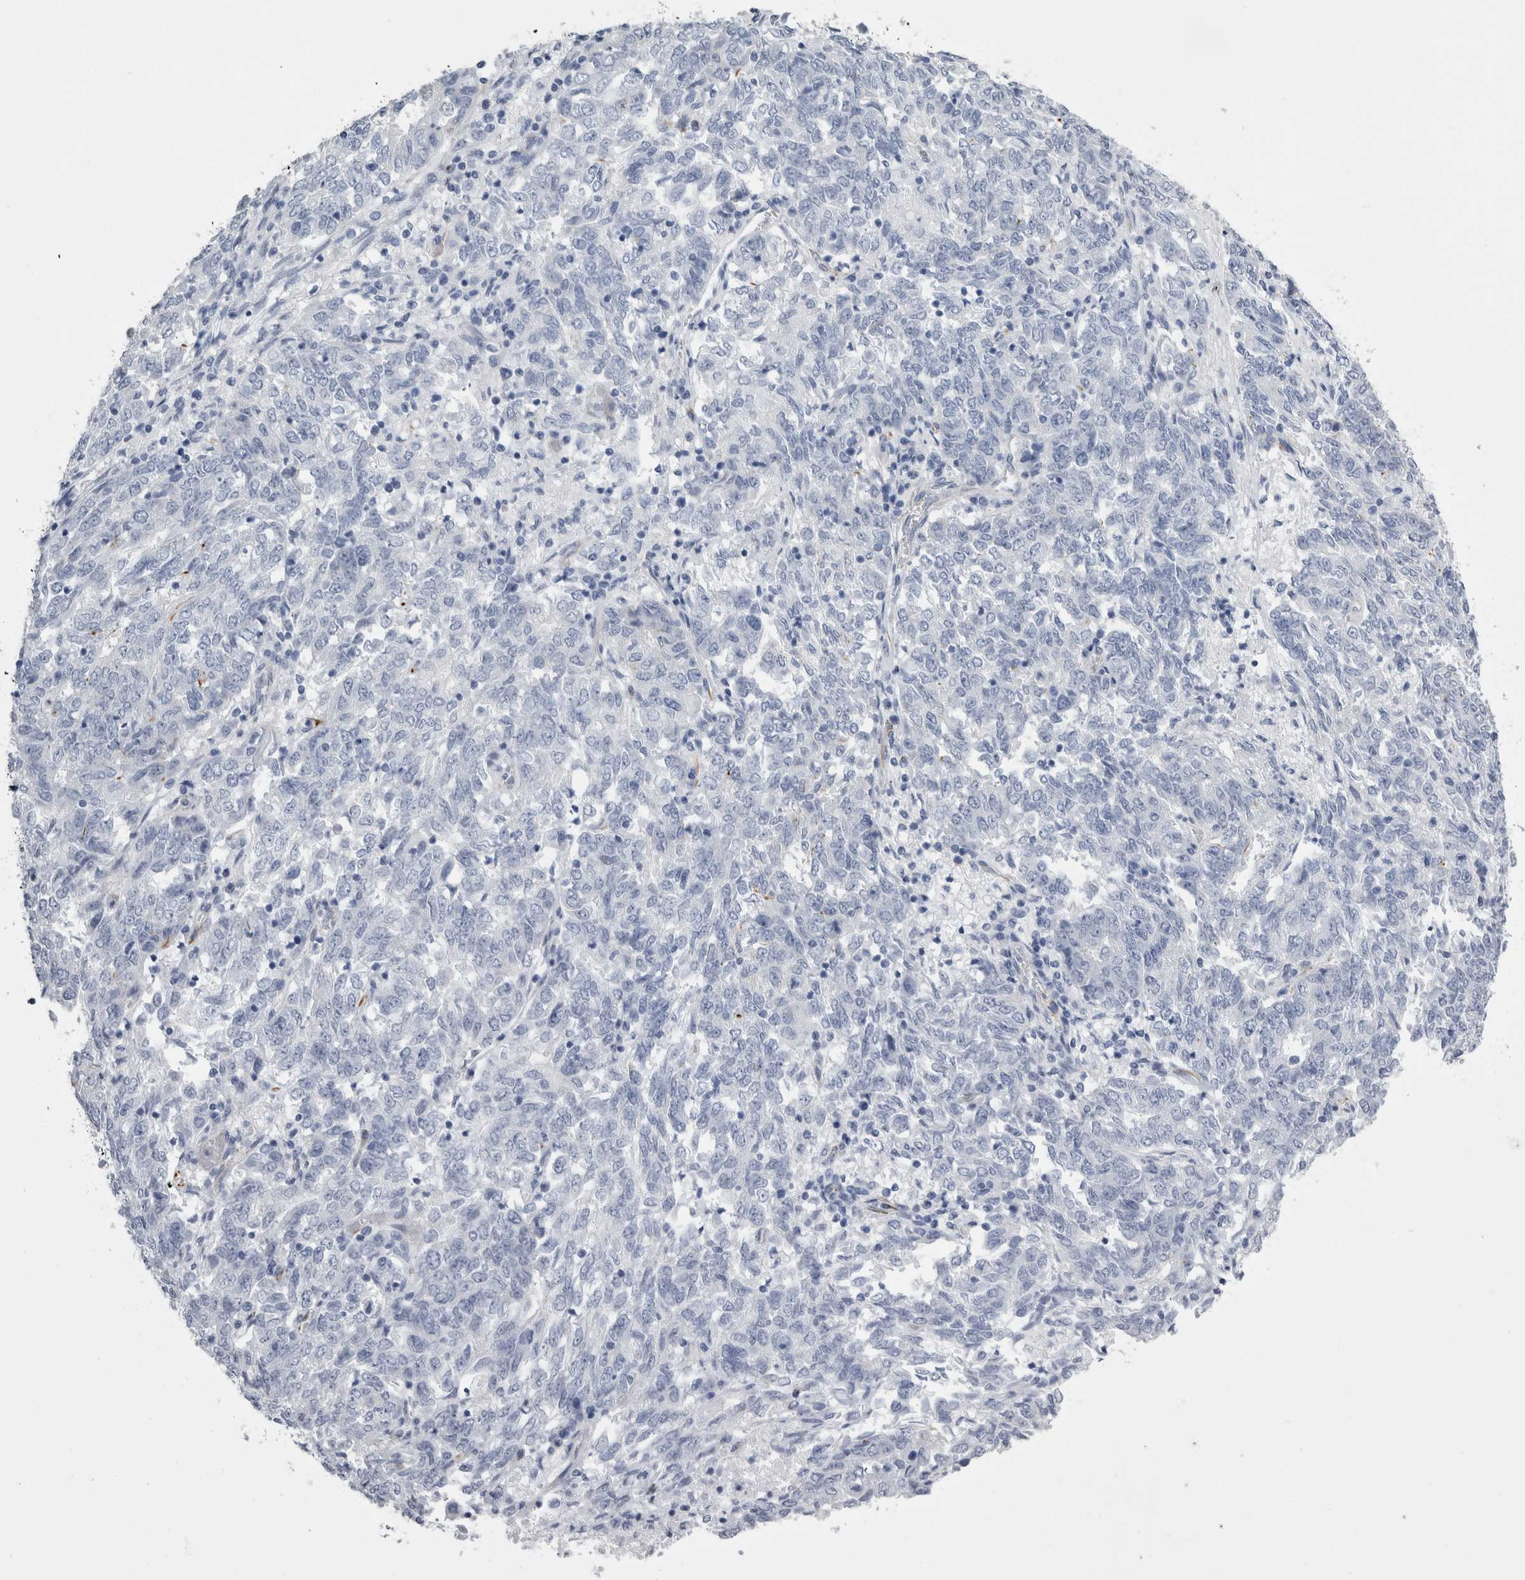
{"staining": {"intensity": "negative", "quantity": "none", "location": "none"}, "tissue": "endometrial cancer", "cell_type": "Tumor cells", "image_type": "cancer", "snomed": [{"axis": "morphology", "description": "Adenocarcinoma, NOS"}, {"axis": "topography", "description": "Endometrium"}], "caption": "The image shows no staining of tumor cells in endometrial adenocarcinoma. (DAB (3,3'-diaminobenzidine) immunohistochemistry (IHC), high magnification).", "gene": "VWDE", "patient": {"sex": "female", "age": 80}}